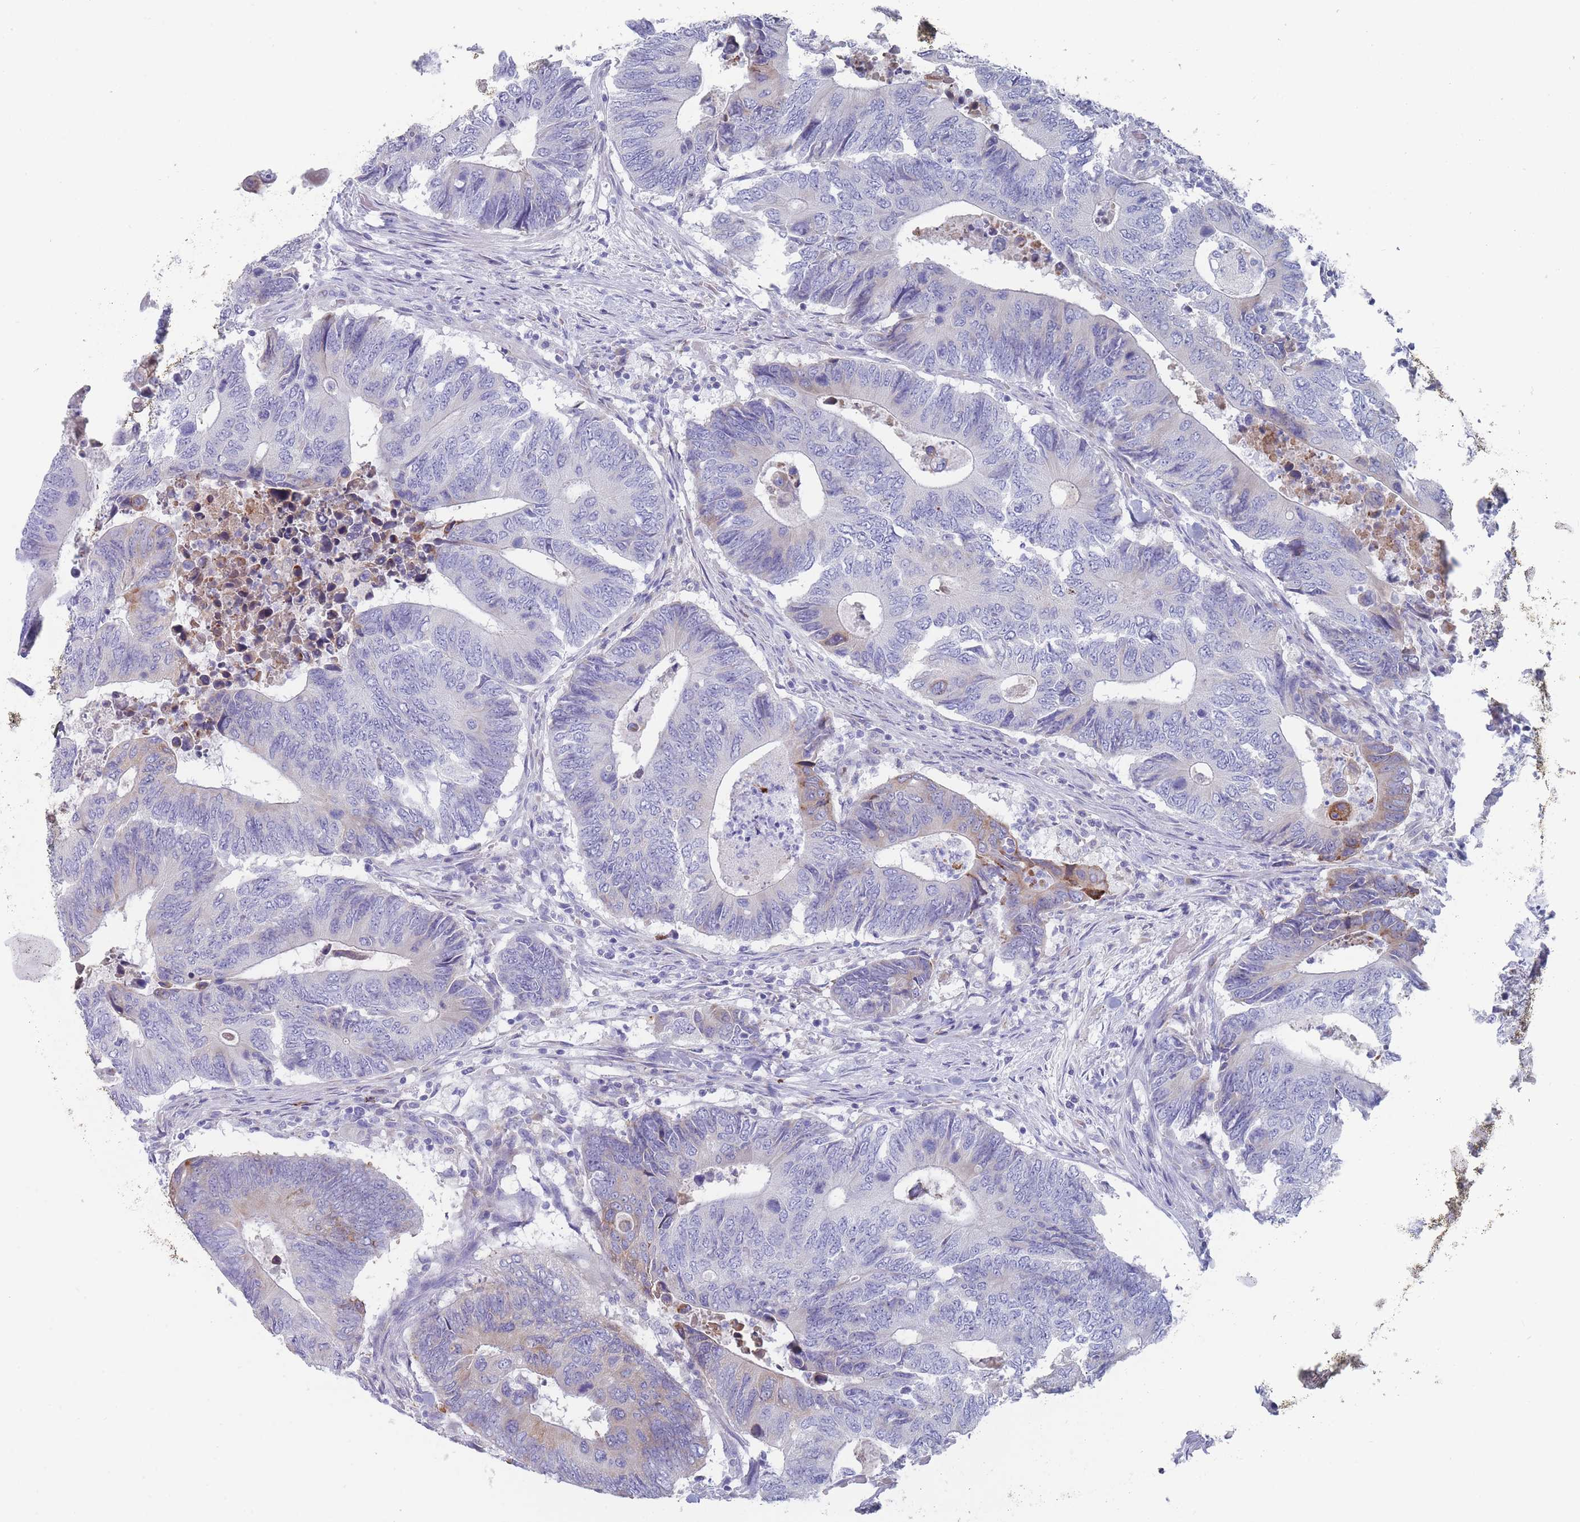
{"staining": {"intensity": "moderate", "quantity": "<25%", "location": "cytoplasmic/membranous"}, "tissue": "colorectal cancer", "cell_type": "Tumor cells", "image_type": "cancer", "snomed": [{"axis": "morphology", "description": "Adenocarcinoma, NOS"}, {"axis": "topography", "description": "Colon"}], "caption": "A brown stain labels moderate cytoplasmic/membranous staining of a protein in human colorectal adenocarcinoma tumor cells.", "gene": "ST8SIA5", "patient": {"sex": "male", "age": 87}}